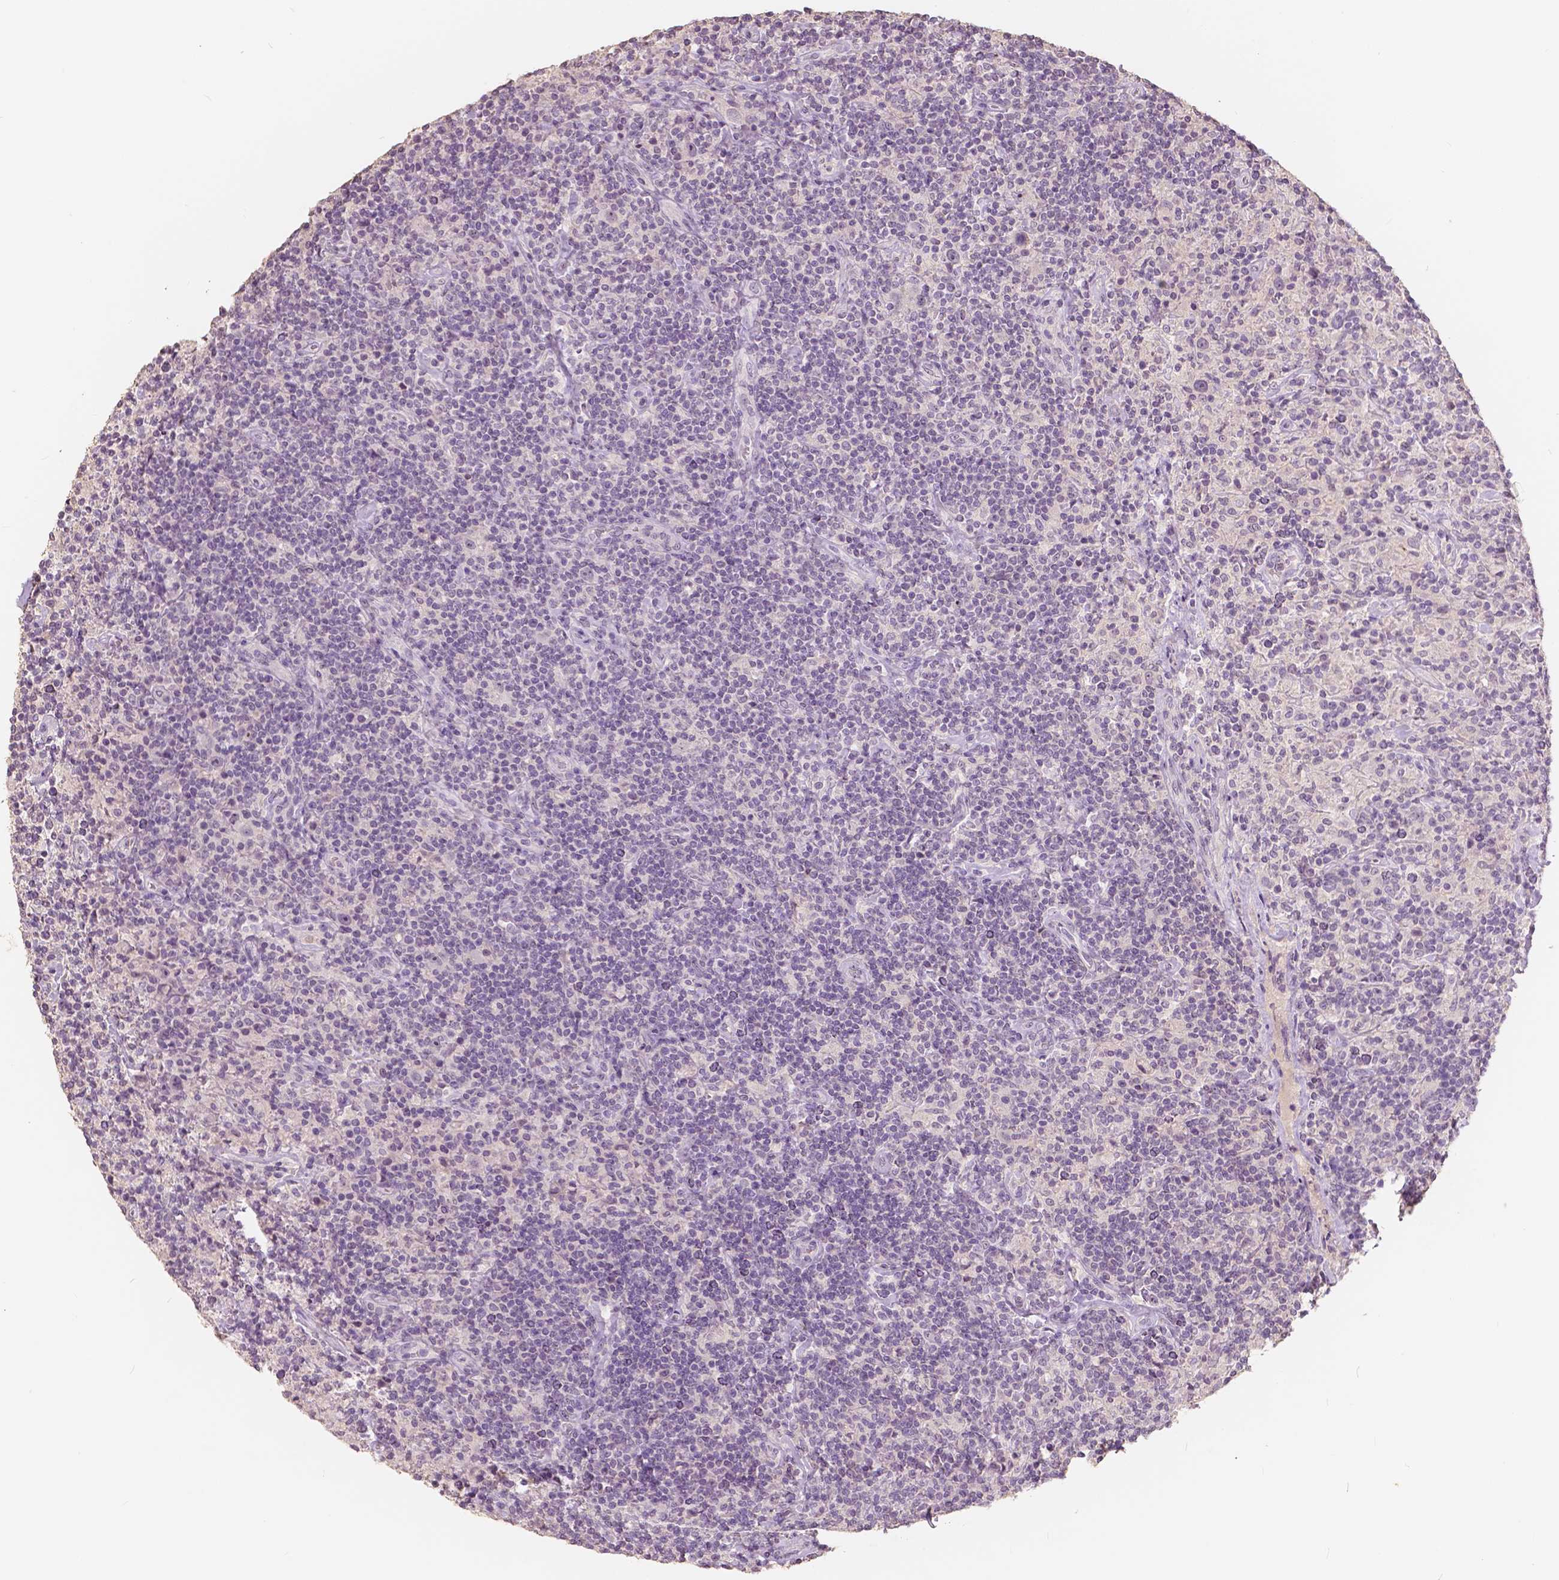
{"staining": {"intensity": "negative", "quantity": "none", "location": "none"}, "tissue": "lymphoma", "cell_type": "Tumor cells", "image_type": "cancer", "snomed": [{"axis": "morphology", "description": "Hodgkin's disease, NOS"}, {"axis": "topography", "description": "Lymph node"}], "caption": "Immunohistochemistry (IHC) of human lymphoma shows no expression in tumor cells.", "gene": "SOX15", "patient": {"sex": "male", "age": 70}}